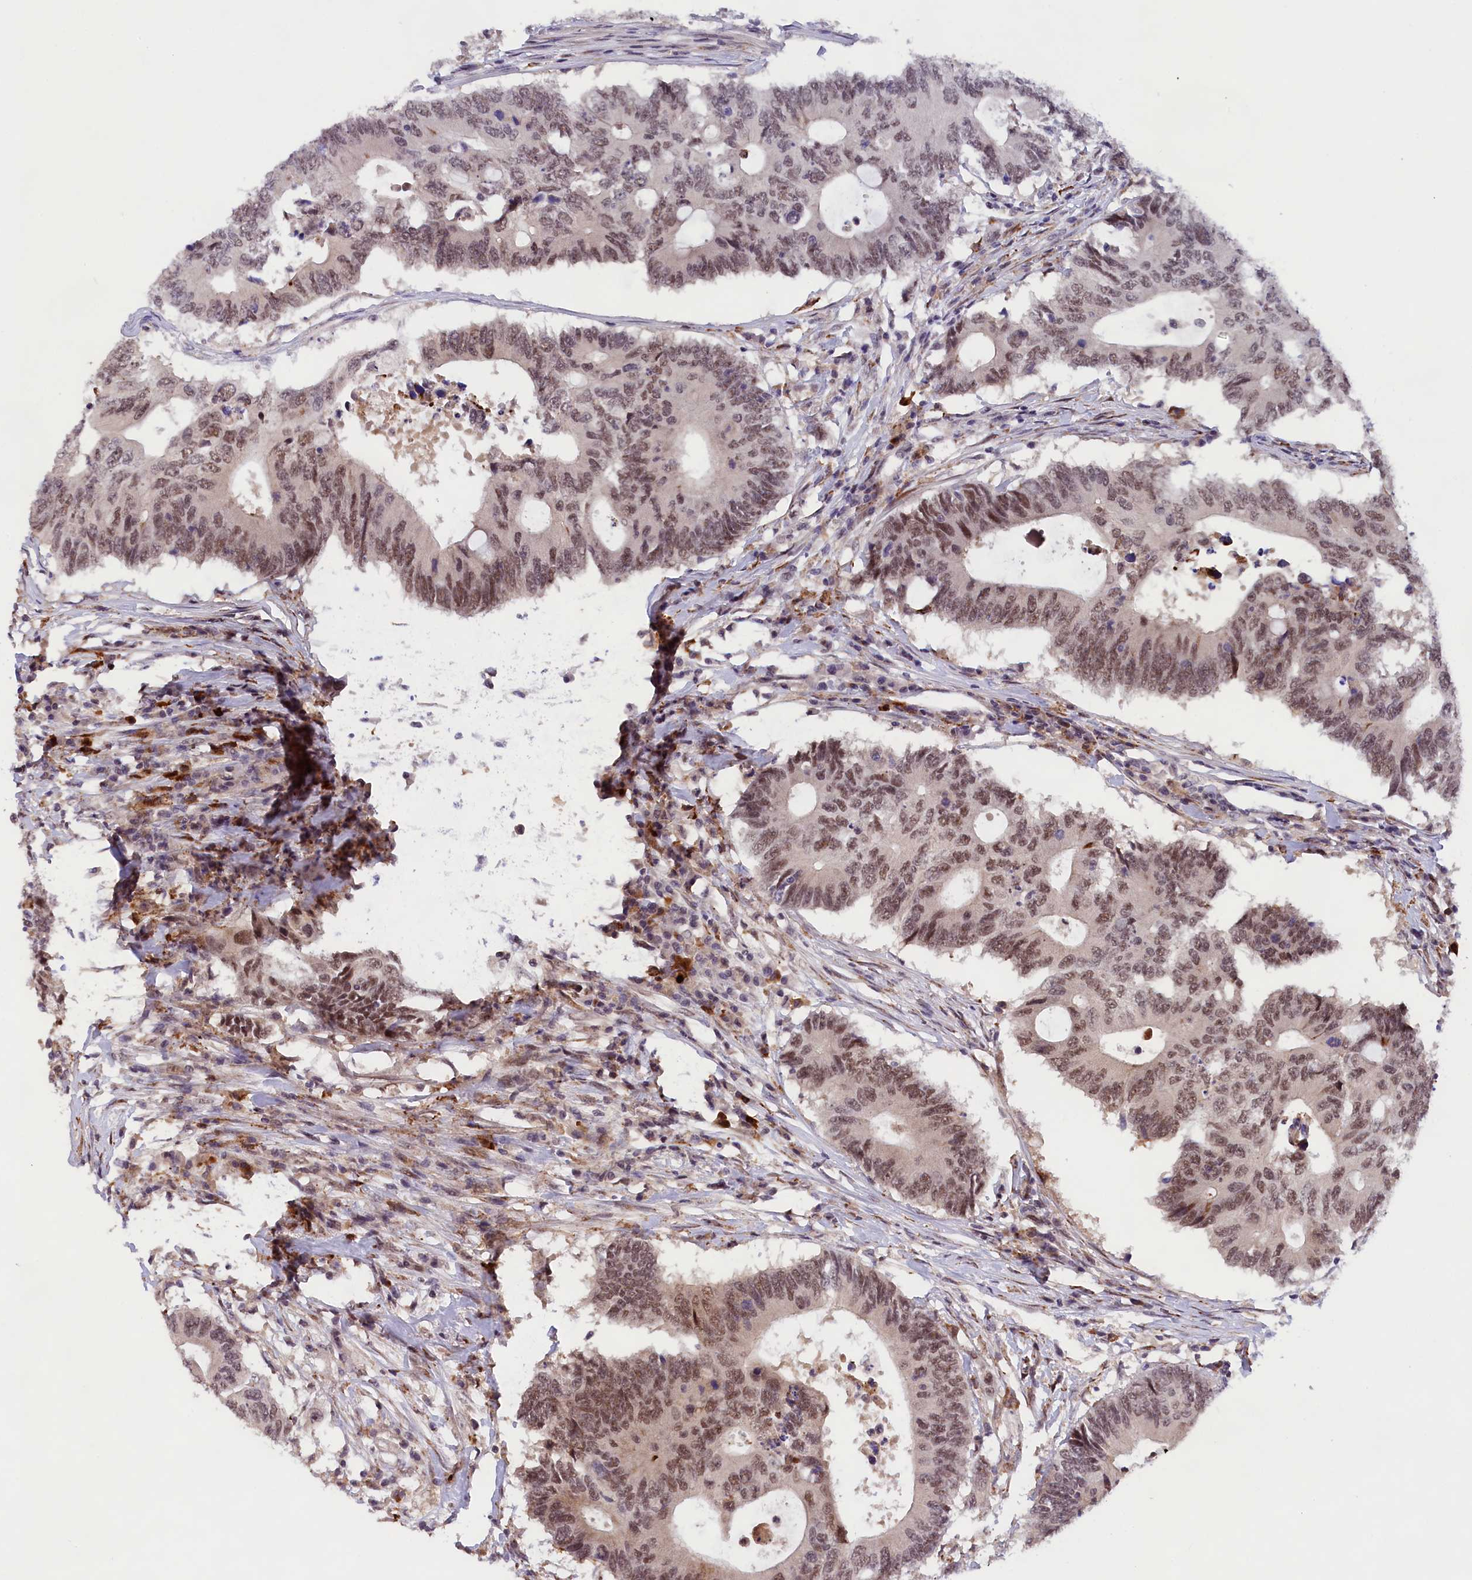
{"staining": {"intensity": "moderate", "quantity": ">75%", "location": "nuclear"}, "tissue": "colorectal cancer", "cell_type": "Tumor cells", "image_type": "cancer", "snomed": [{"axis": "morphology", "description": "Adenocarcinoma, NOS"}, {"axis": "topography", "description": "Colon"}], "caption": "The micrograph displays immunohistochemical staining of colorectal cancer. There is moderate nuclear staining is seen in about >75% of tumor cells.", "gene": "FBXO45", "patient": {"sex": "male", "age": 71}}